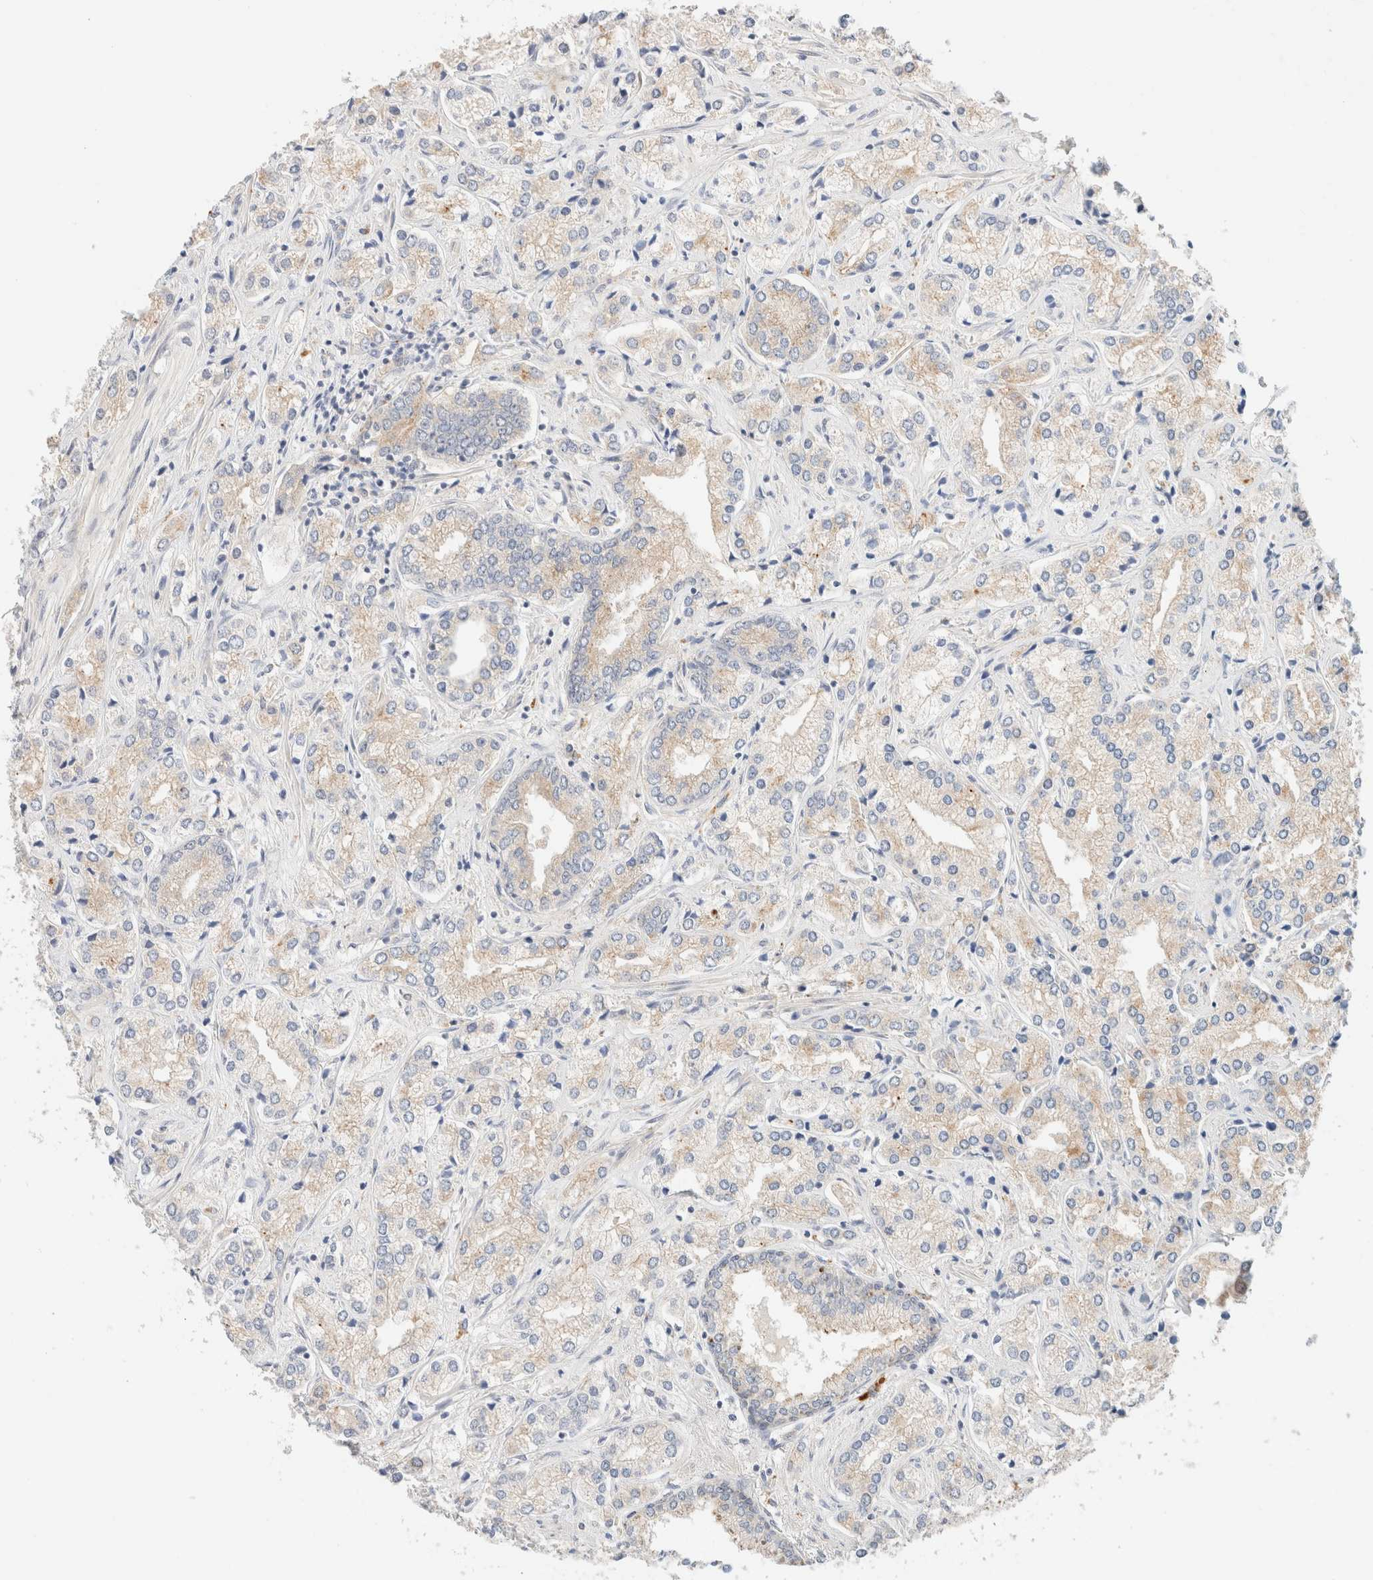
{"staining": {"intensity": "negative", "quantity": "none", "location": "none"}, "tissue": "prostate cancer", "cell_type": "Tumor cells", "image_type": "cancer", "snomed": [{"axis": "morphology", "description": "Adenocarcinoma, High grade"}, {"axis": "topography", "description": "Prostate"}], "caption": "This is an immunohistochemistry (IHC) histopathology image of prostate cancer (high-grade adenocarcinoma). There is no expression in tumor cells.", "gene": "SGSM2", "patient": {"sex": "male", "age": 66}}